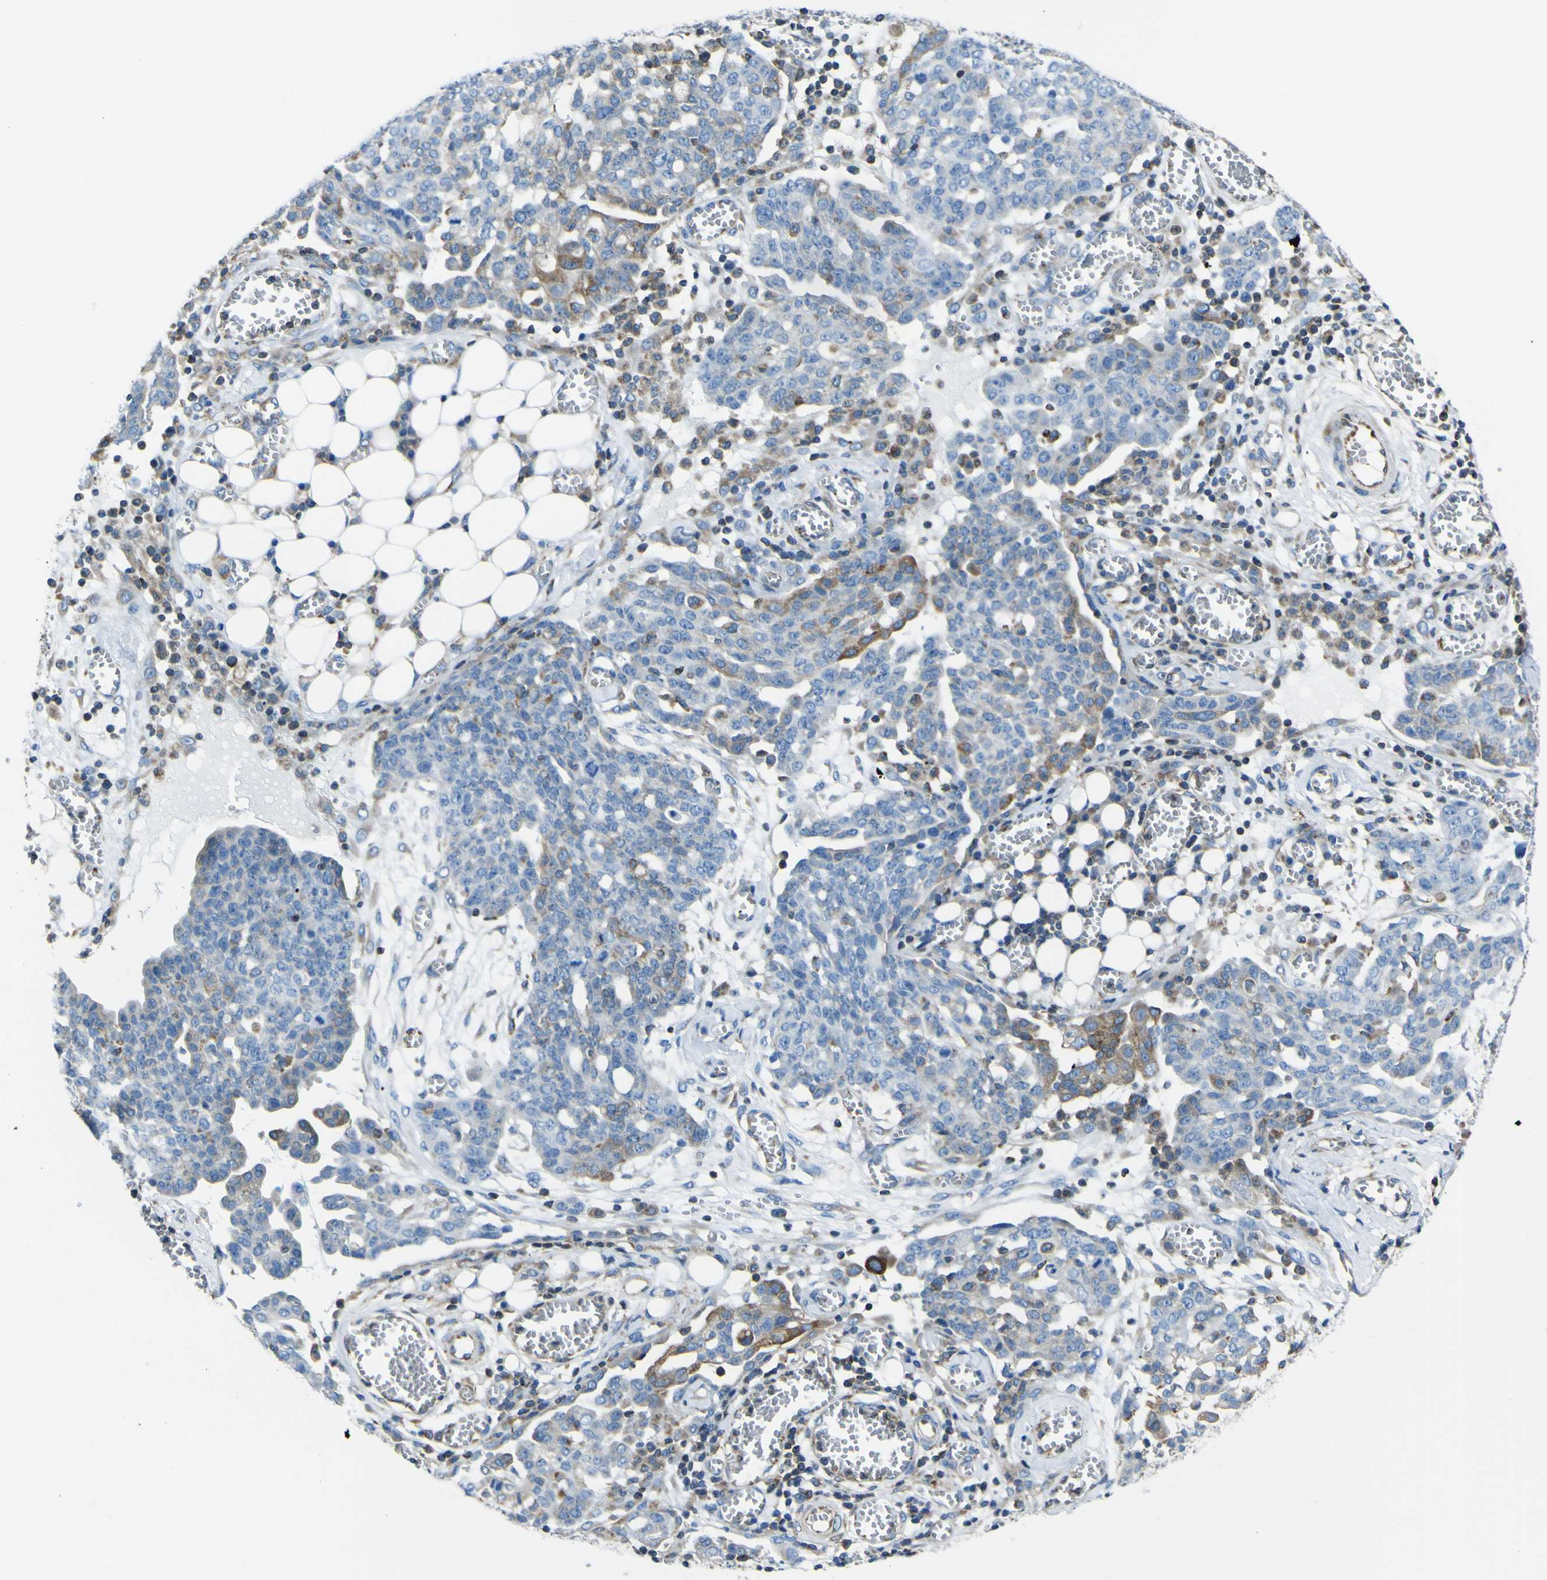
{"staining": {"intensity": "moderate", "quantity": "<25%", "location": "cytoplasmic/membranous"}, "tissue": "ovarian cancer", "cell_type": "Tumor cells", "image_type": "cancer", "snomed": [{"axis": "morphology", "description": "Cystadenocarcinoma, serous, NOS"}, {"axis": "topography", "description": "Soft tissue"}, {"axis": "topography", "description": "Ovary"}], "caption": "Ovarian serous cystadenocarcinoma was stained to show a protein in brown. There is low levels of moderate cytoplasmic/membranous positivity in approximately <25% of tumor cells.", "gene": "STIM1", "patient": {"sex": "female", "age": 57}}